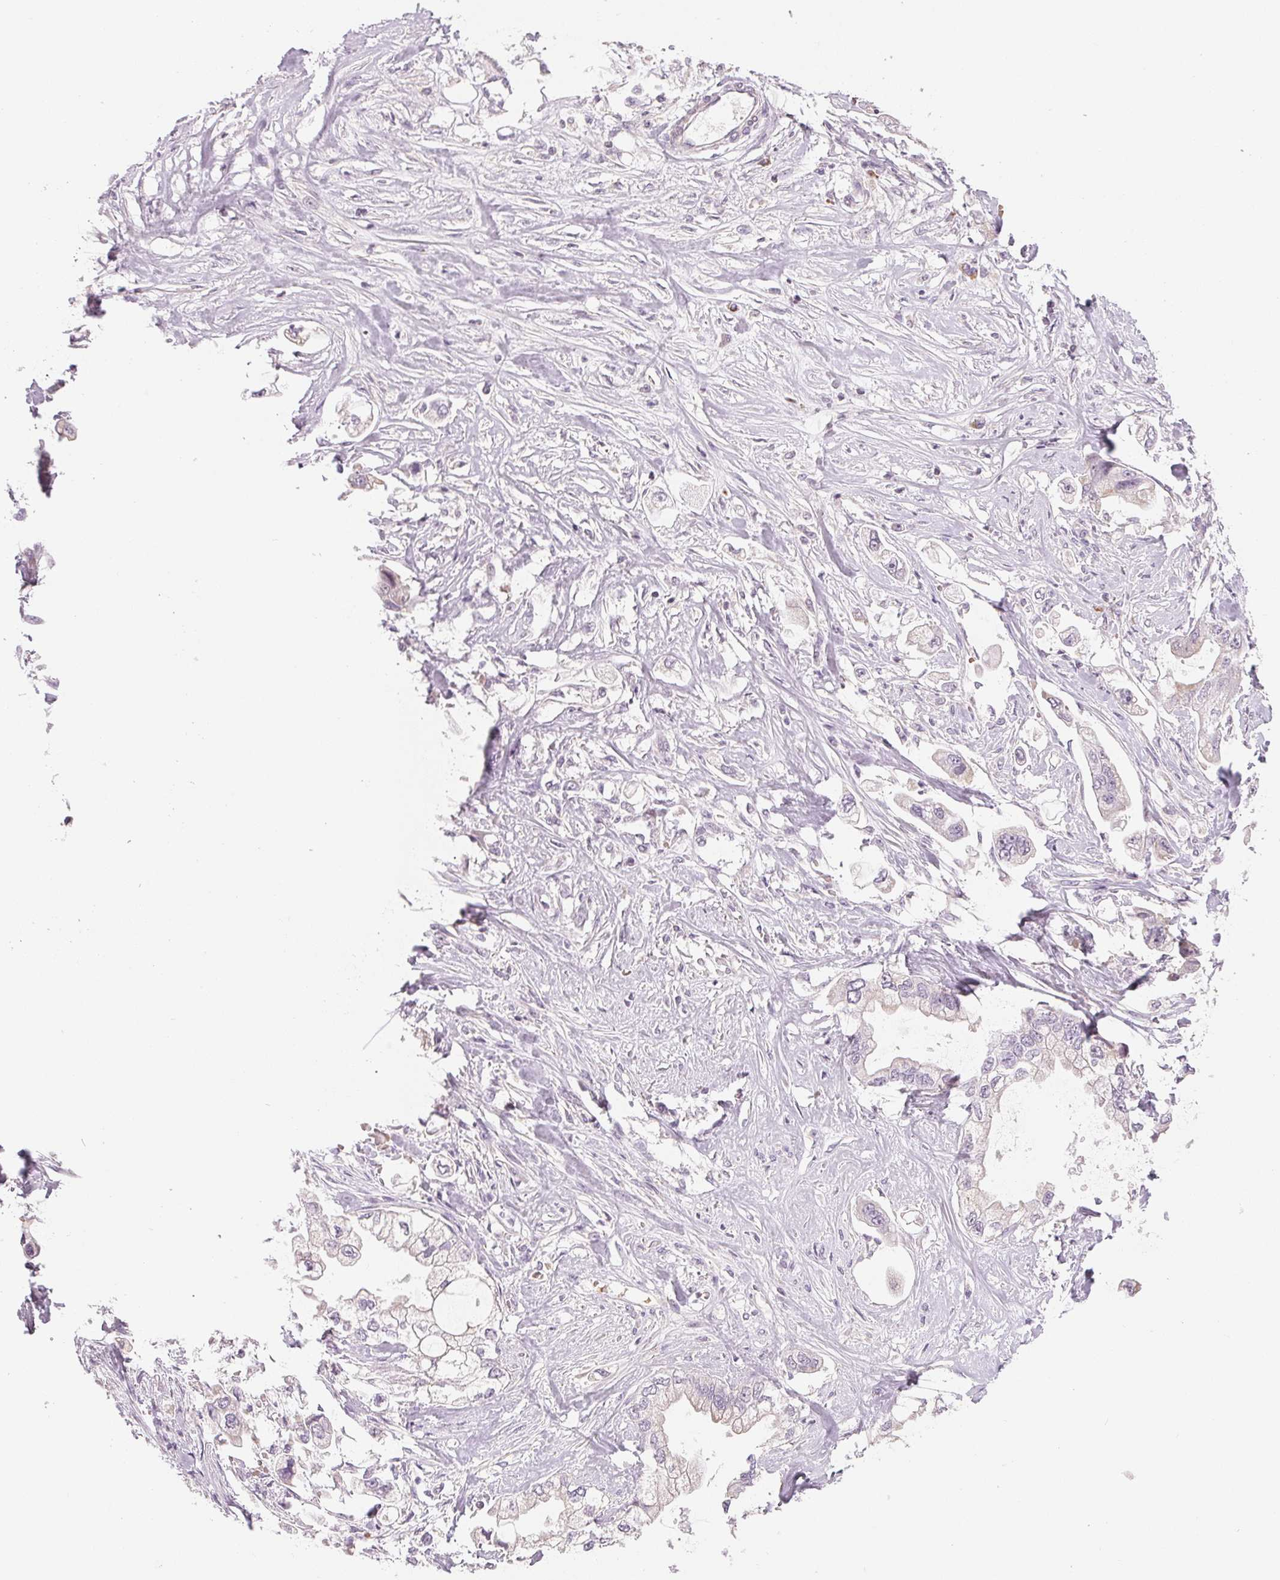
{"staining": {"intensity": "negative", "quantity": "none", "location": "none"}, "tissue": "stomach cancer", "cell_type": "Tumor cells", "image_type": "cancer", "snomed": [{"axis": "morphology", "description": "Adenocarcinoma, NOS"}, {"axis": "topography", "description": "Stomach"}], "caption": "An image of human stomach cancer (adenocarcinoma) is negative for staining in tumor cells.", "gene": "HINT2", "patient": {"sex": "male", "age": 62}}